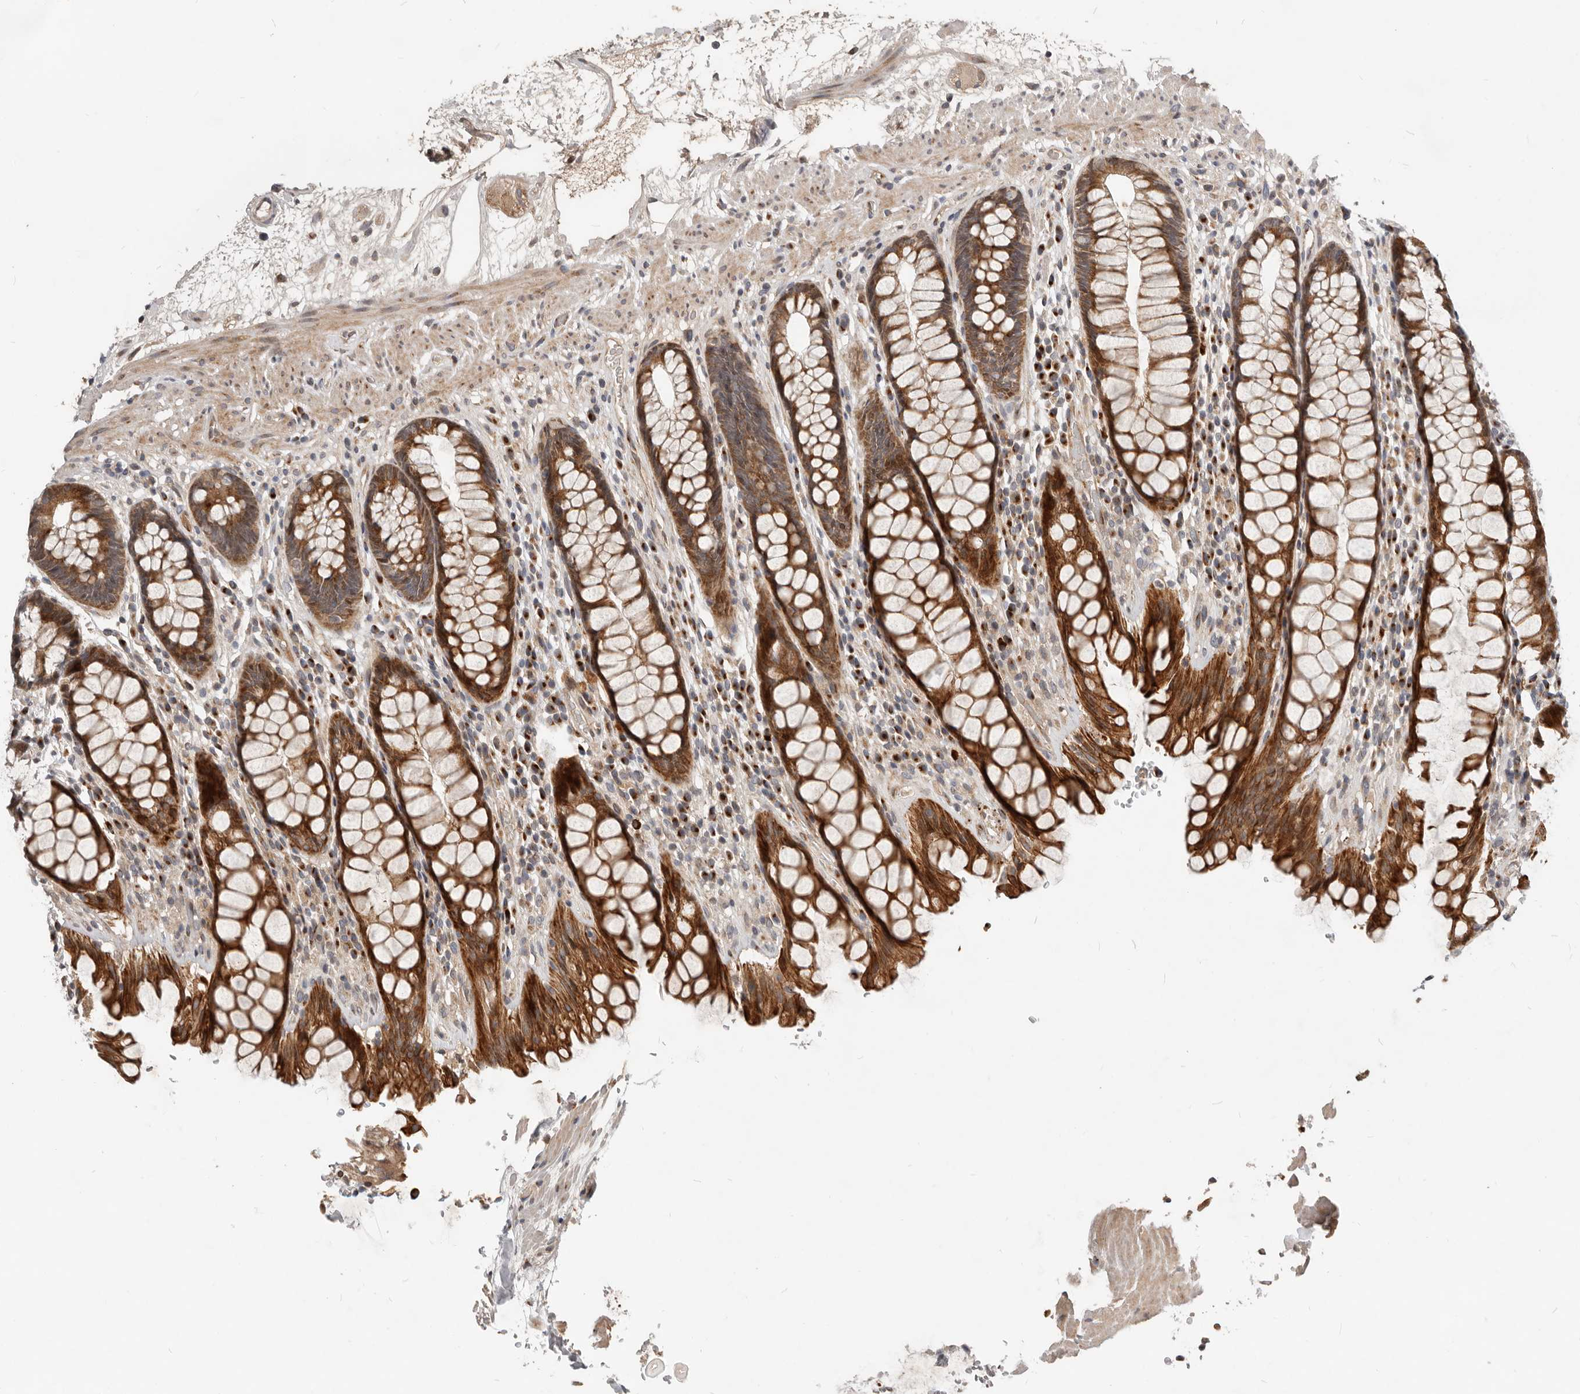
{"staining": {"intensity": "strong", "quantity": ">75%", "location": "cytoplasmic/membranous"}, "tissue": "rectum", "cell_type": "Glandular cells", "image_type": "normal", "snomed": [{"axis": "morphology", "description": "Normal tissue, NOS"}, {"axis": "topography", "description": "Rectum"}], "caption": "Protein staining shows strong cytoplasmic/membranous staining in approximately >75% of glandular cells in benign rectum.", "gene": "NPY4R2", "patient": {"sex": "male", "age": 64}}